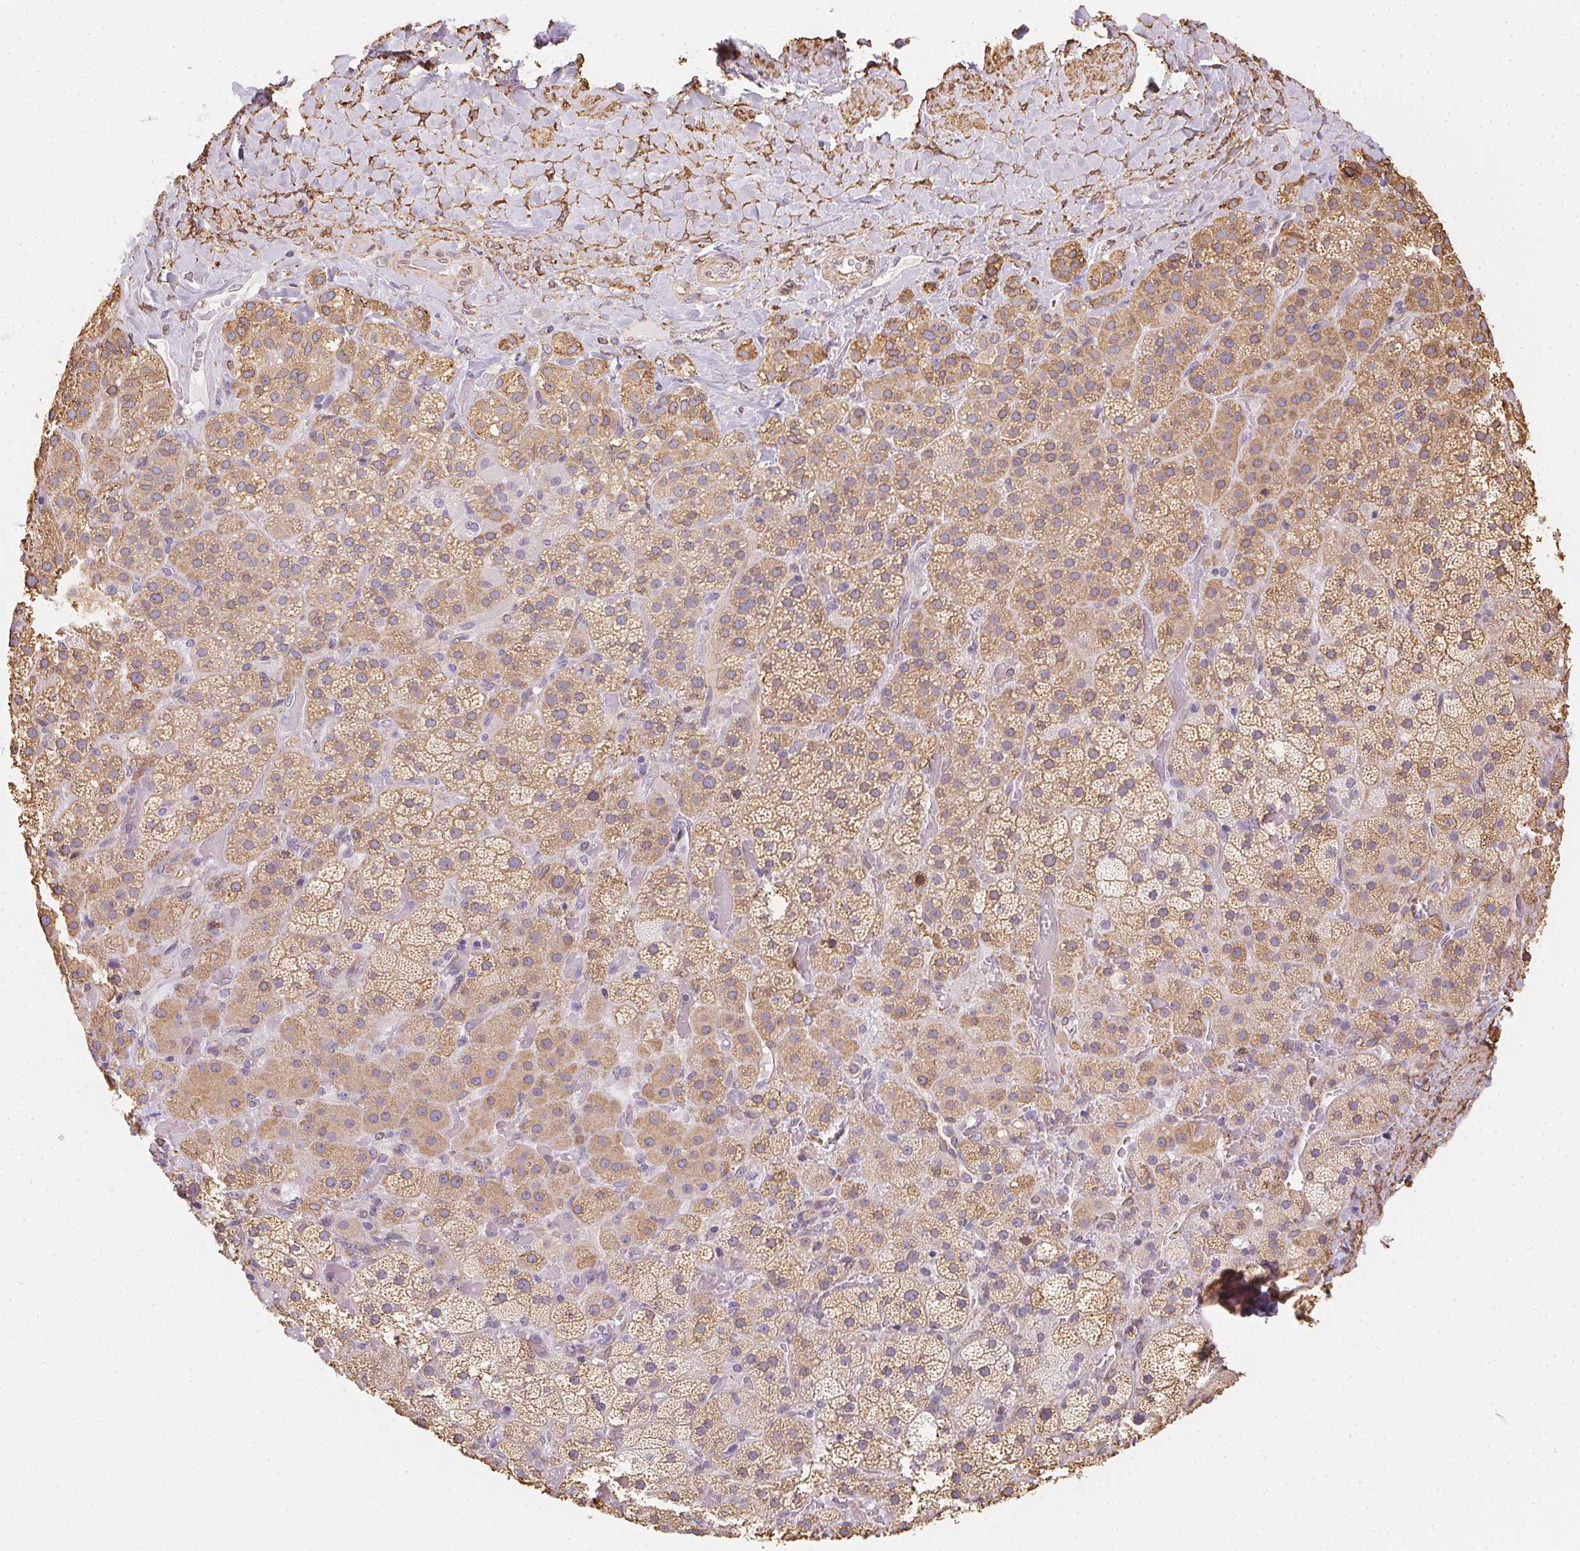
{"staining": {"intensity": "moderate", "quantity": ">75%", "location": "cytoplasmic/membranous"}, "tissue": "adrenal gland", "cell_type": "Glandular cells", "image_type": "normal", "snomed": [{"axis": "morphology", "description": "Normal tissue, NOS"}, {"axis": "topography", "description": "Adrenal gland"}], "caption": "Immunohistochemistry image of unremarkable adrenal gland: adrenal gland stained using immunohistochemistry (IHC) demonstrates medium levels of moderate protein expression localized specifically in the cytoplasmic/membranous of glandular cells, appearing as a cytoplasmic/membranous brown color.", "gene": "RSBN1", "patient": {"sex": "male", "age": 57}}